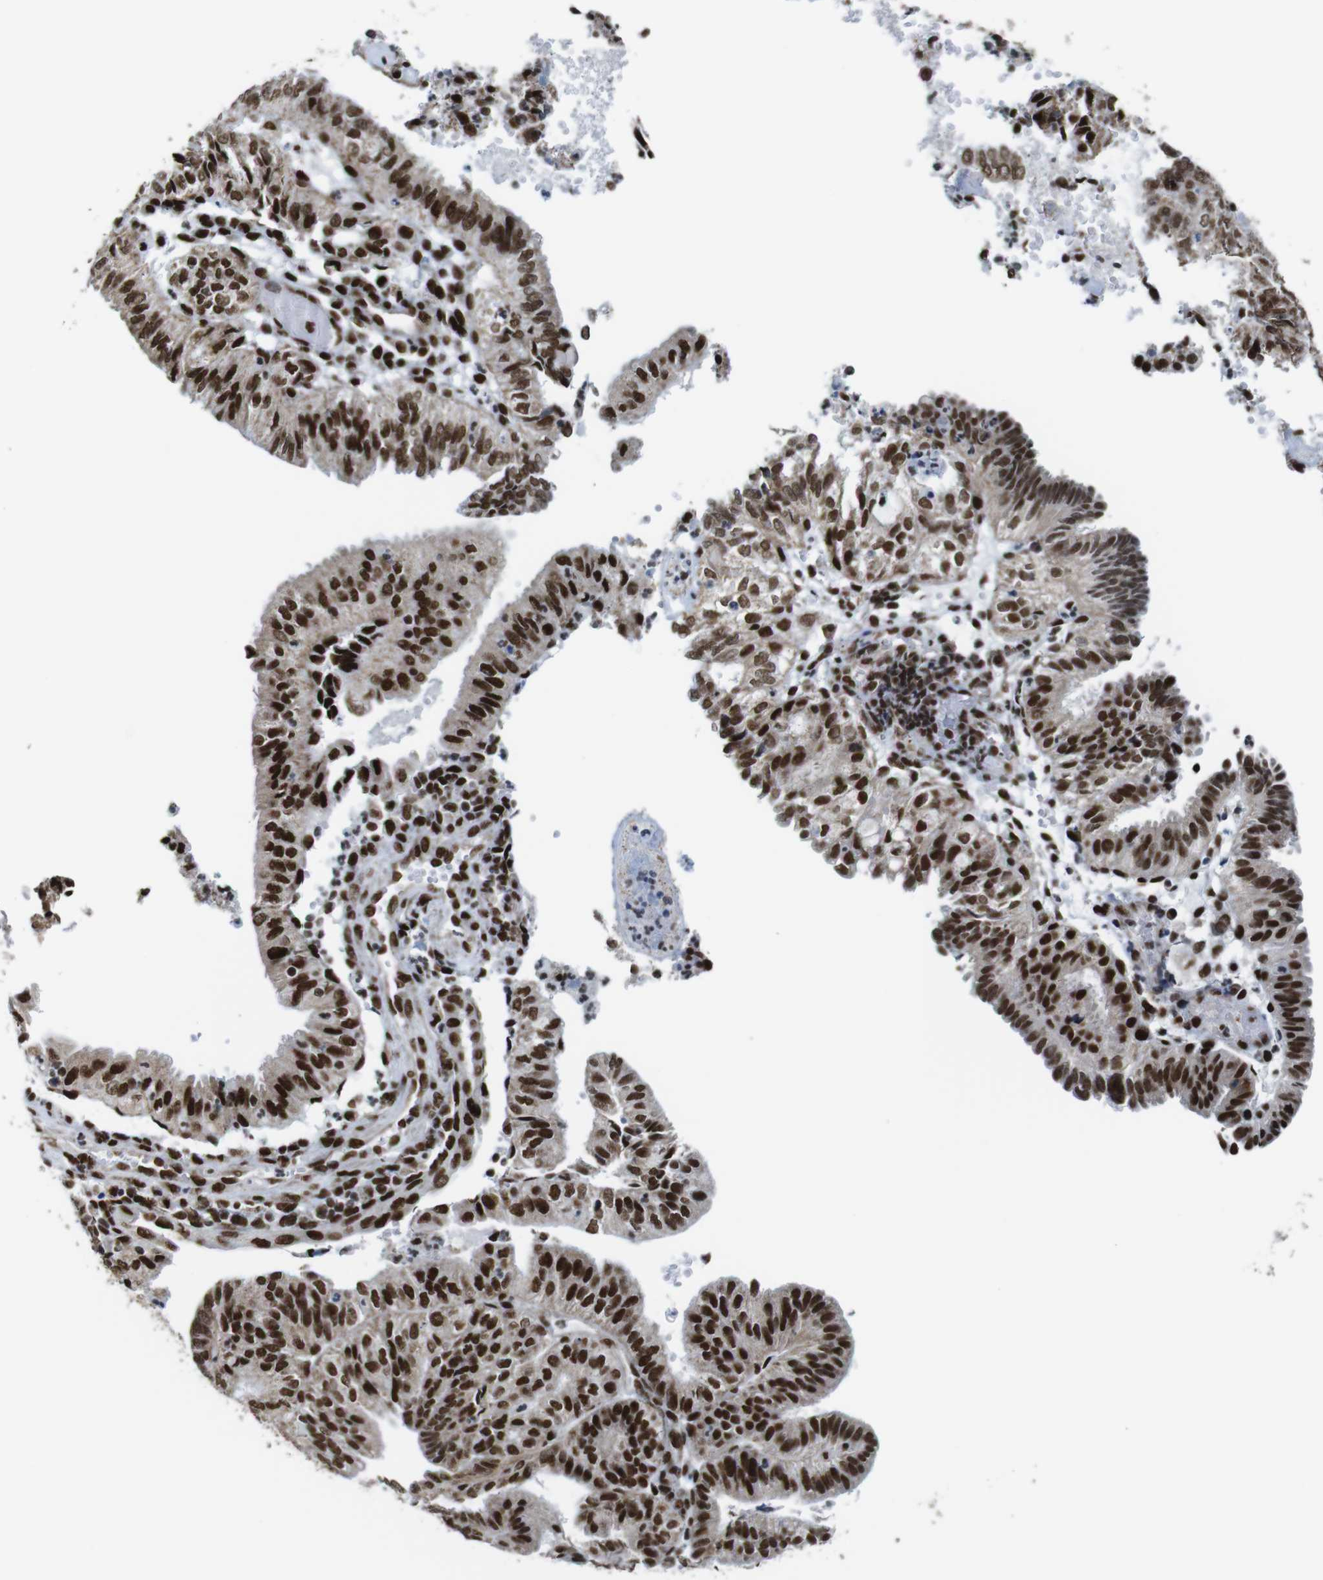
{"staining": {"intensity": "strong", "quantity": ">75%", "location": "nuclear"}, "tissue": "endometrial cancer", "cell_type": "Tumor cells", "image_type": "cancer", "snomed": [{"axis": "morphology", "description": "Adenocarcinoma, NOS"}, {"axis": "topography", "description": "Uterus"}], "caption": "Human endometrial cancer stained with a brown dye exhibits strong nuclear positive staining in approximately >75% of tumor cells.", "gene": "ROMO1", "patient": {"sex": "female", "age": 60}}